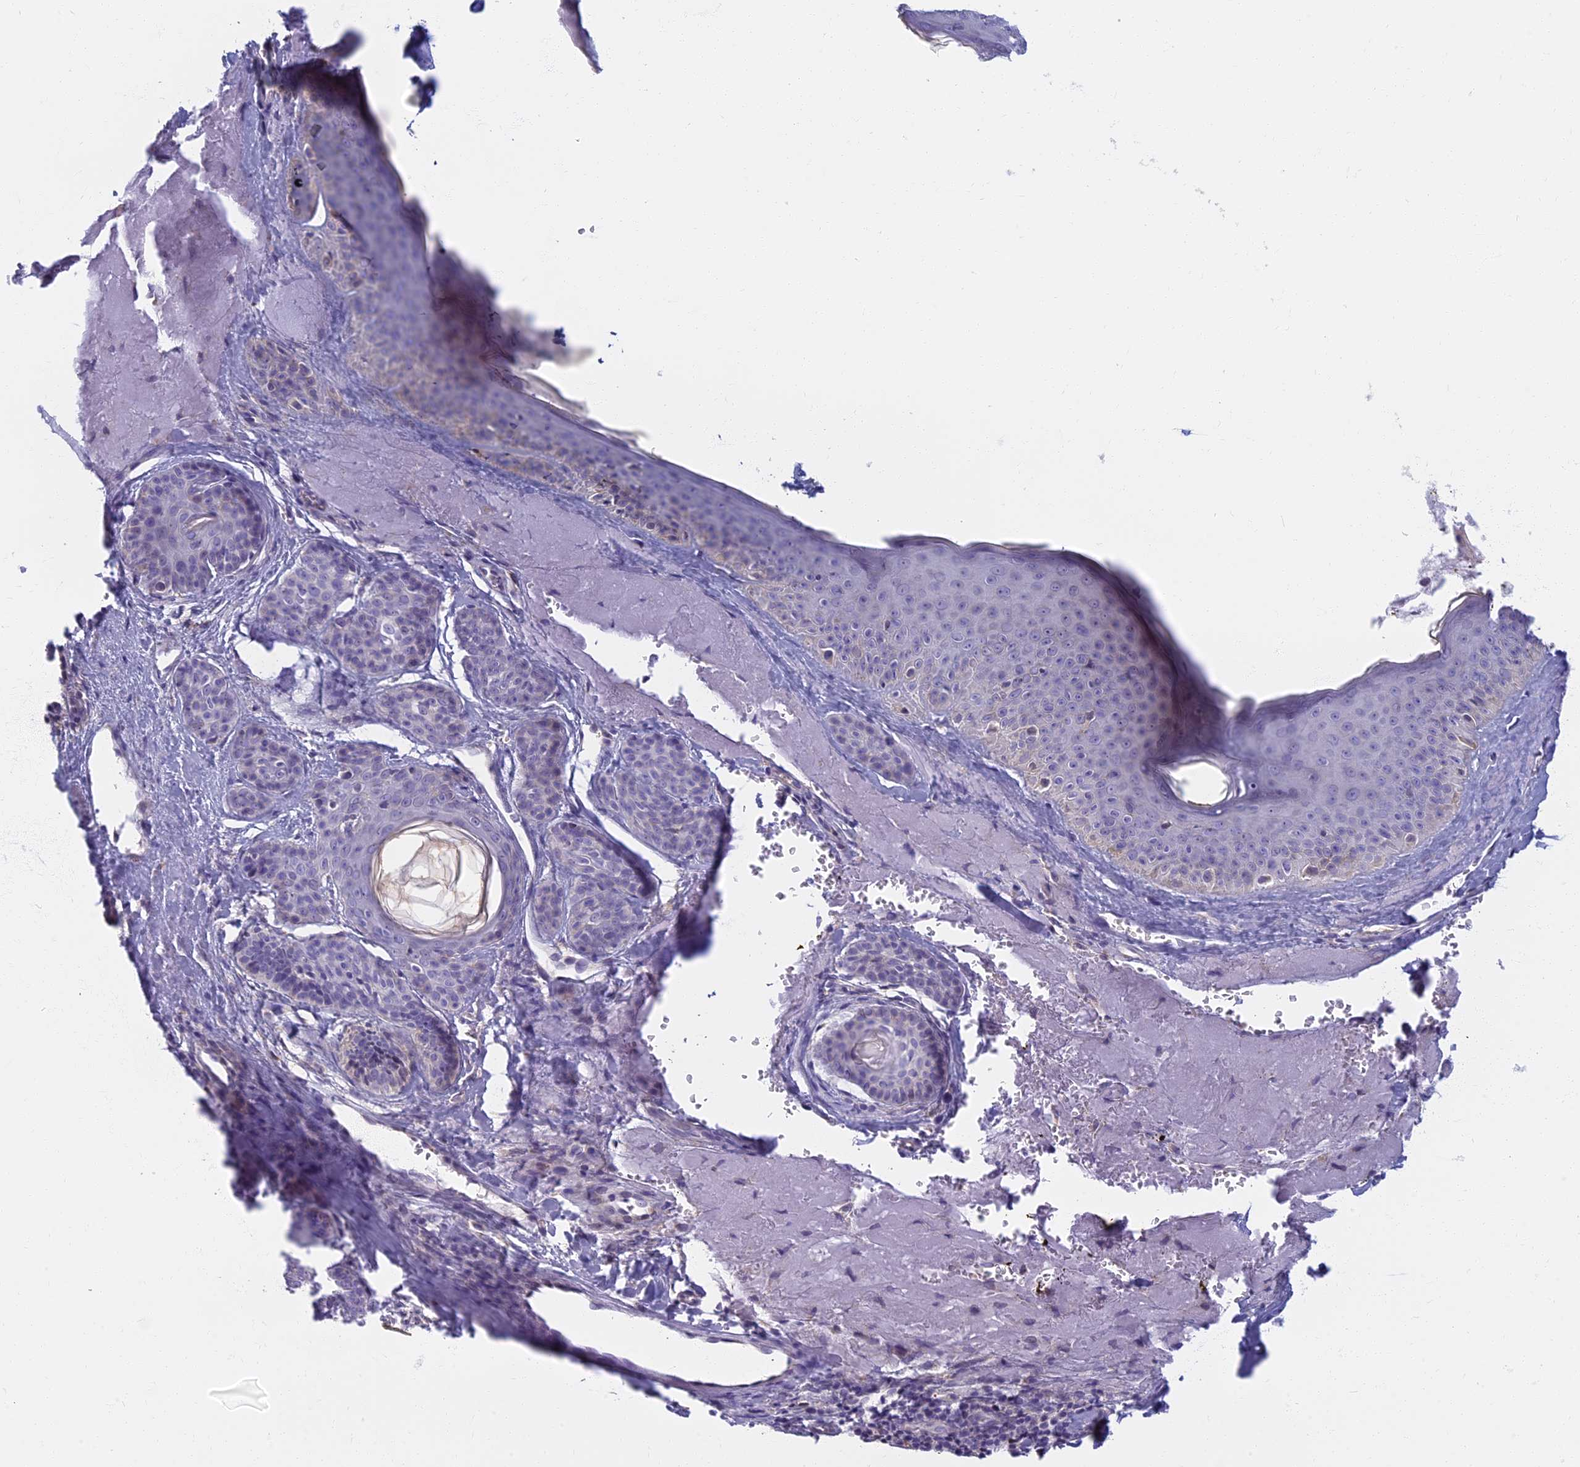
{"staining": {"intensity": "negative", "quantity": "none", "location": "none"}, "tissue": "skin cancer", "cell_type": "Tumor cells", "image_type": "cancer", "snomed": [{"axis": "morphology", "description": "Basal cell carcinoma"}, {"axis": "topography", "description": "Skin"}], "caption": "DAB immunohistochemical staining of human basal cell carcinoma (skin) displays no significant expression in tumor cells.", "gene": "DDX51", "patient": {"sex": "male", "age": 85}}